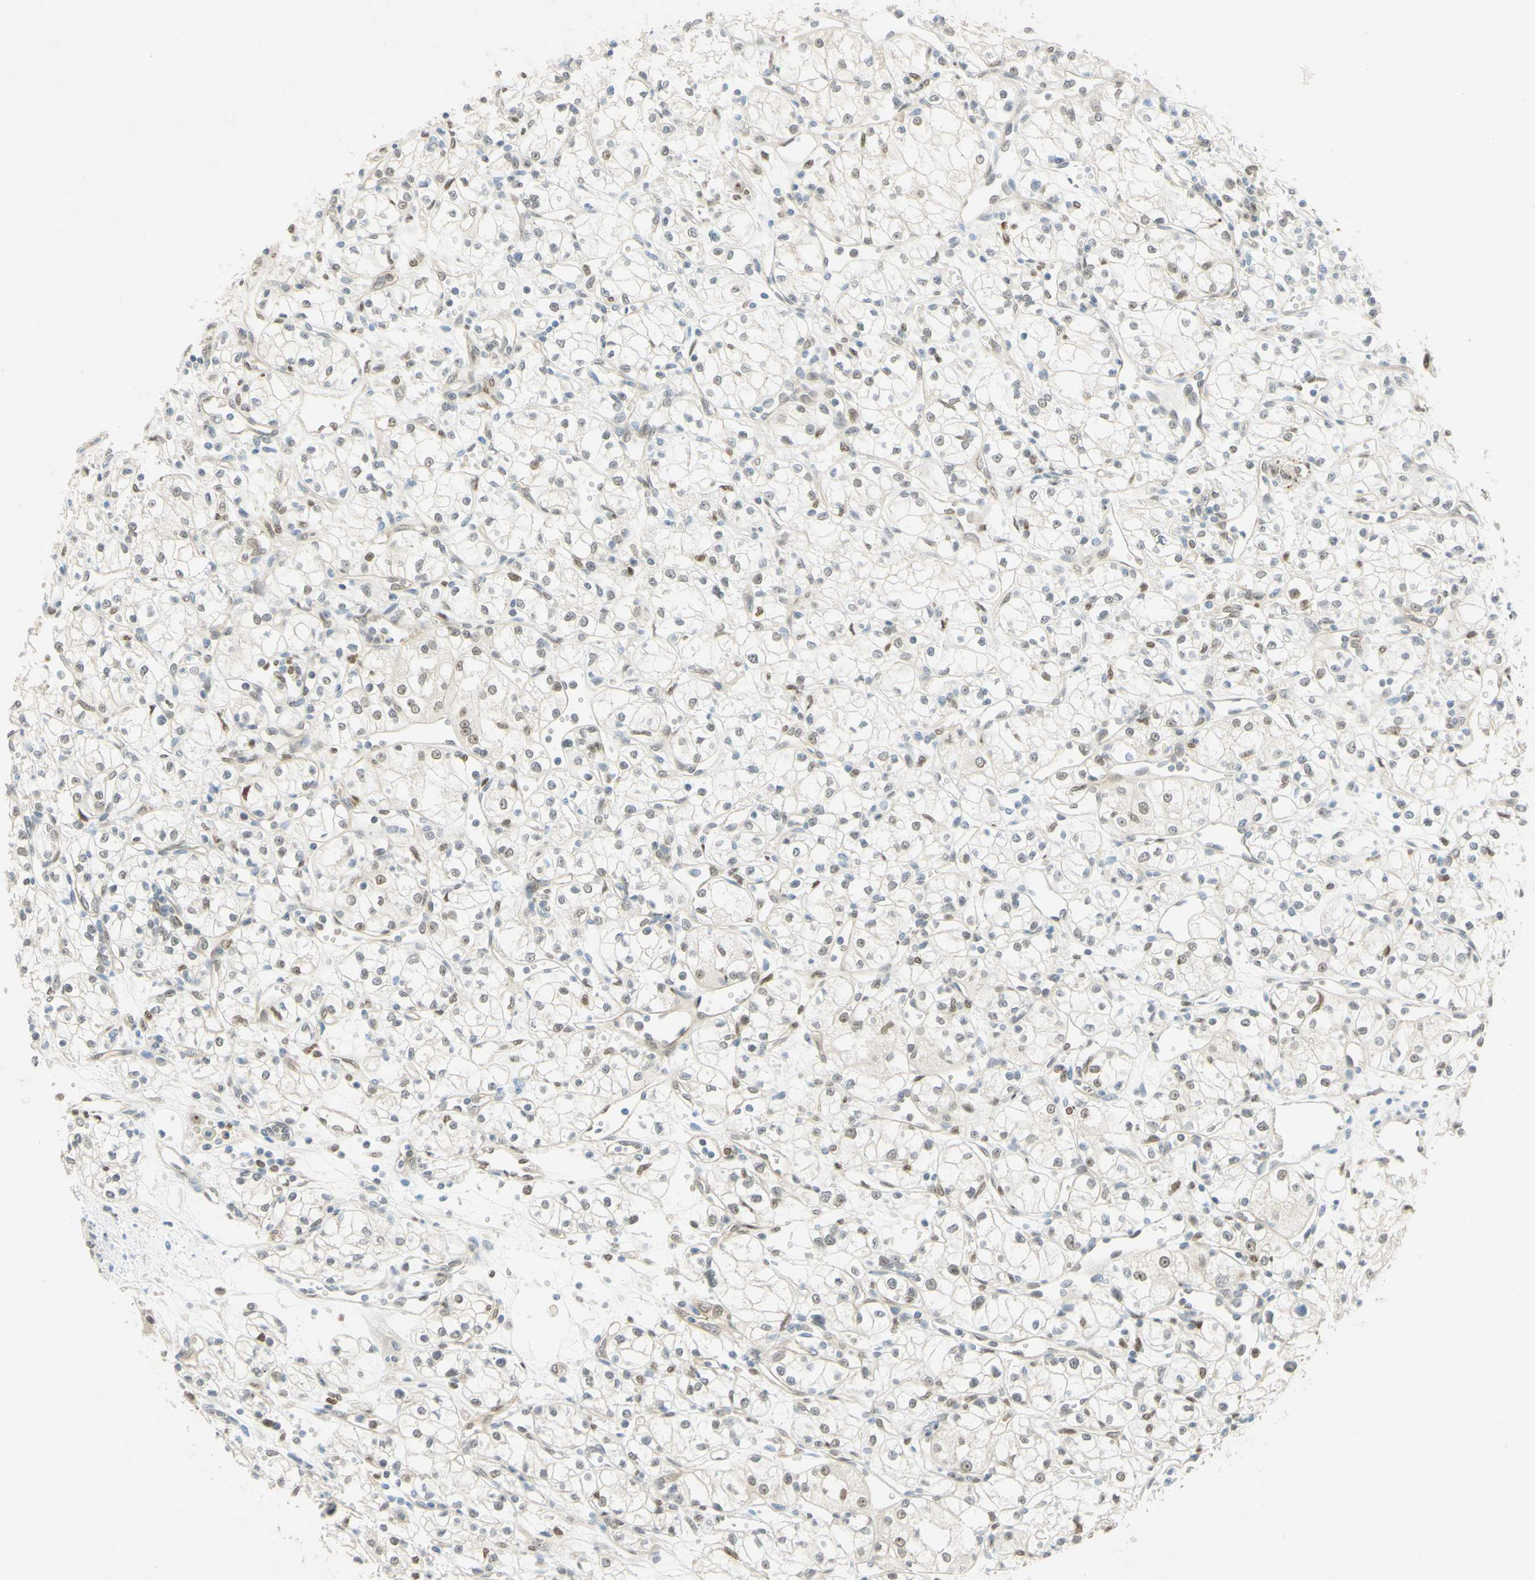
{"staining": {"intensity": "negative", "quantity": "none", "location": "none"}, "tissue": "renal cancer", "cell_type": "Tumor cells", "image_type": "cancer", "snomed": [{"axis": "morphology", "description": "Normal tissue, NOS"}, {"axis": "morphology", "description": "Adenocarcinoma, NOS"}, {"axis": "topography", "description": "Kidney"}], "caption": "Immunohistochemistry (IHC) of human renal cancer (adenocarcinoma) displays no staining in tumor cells.", "gene": "POLB", "patient": {"sex": "male", "age": 59}}